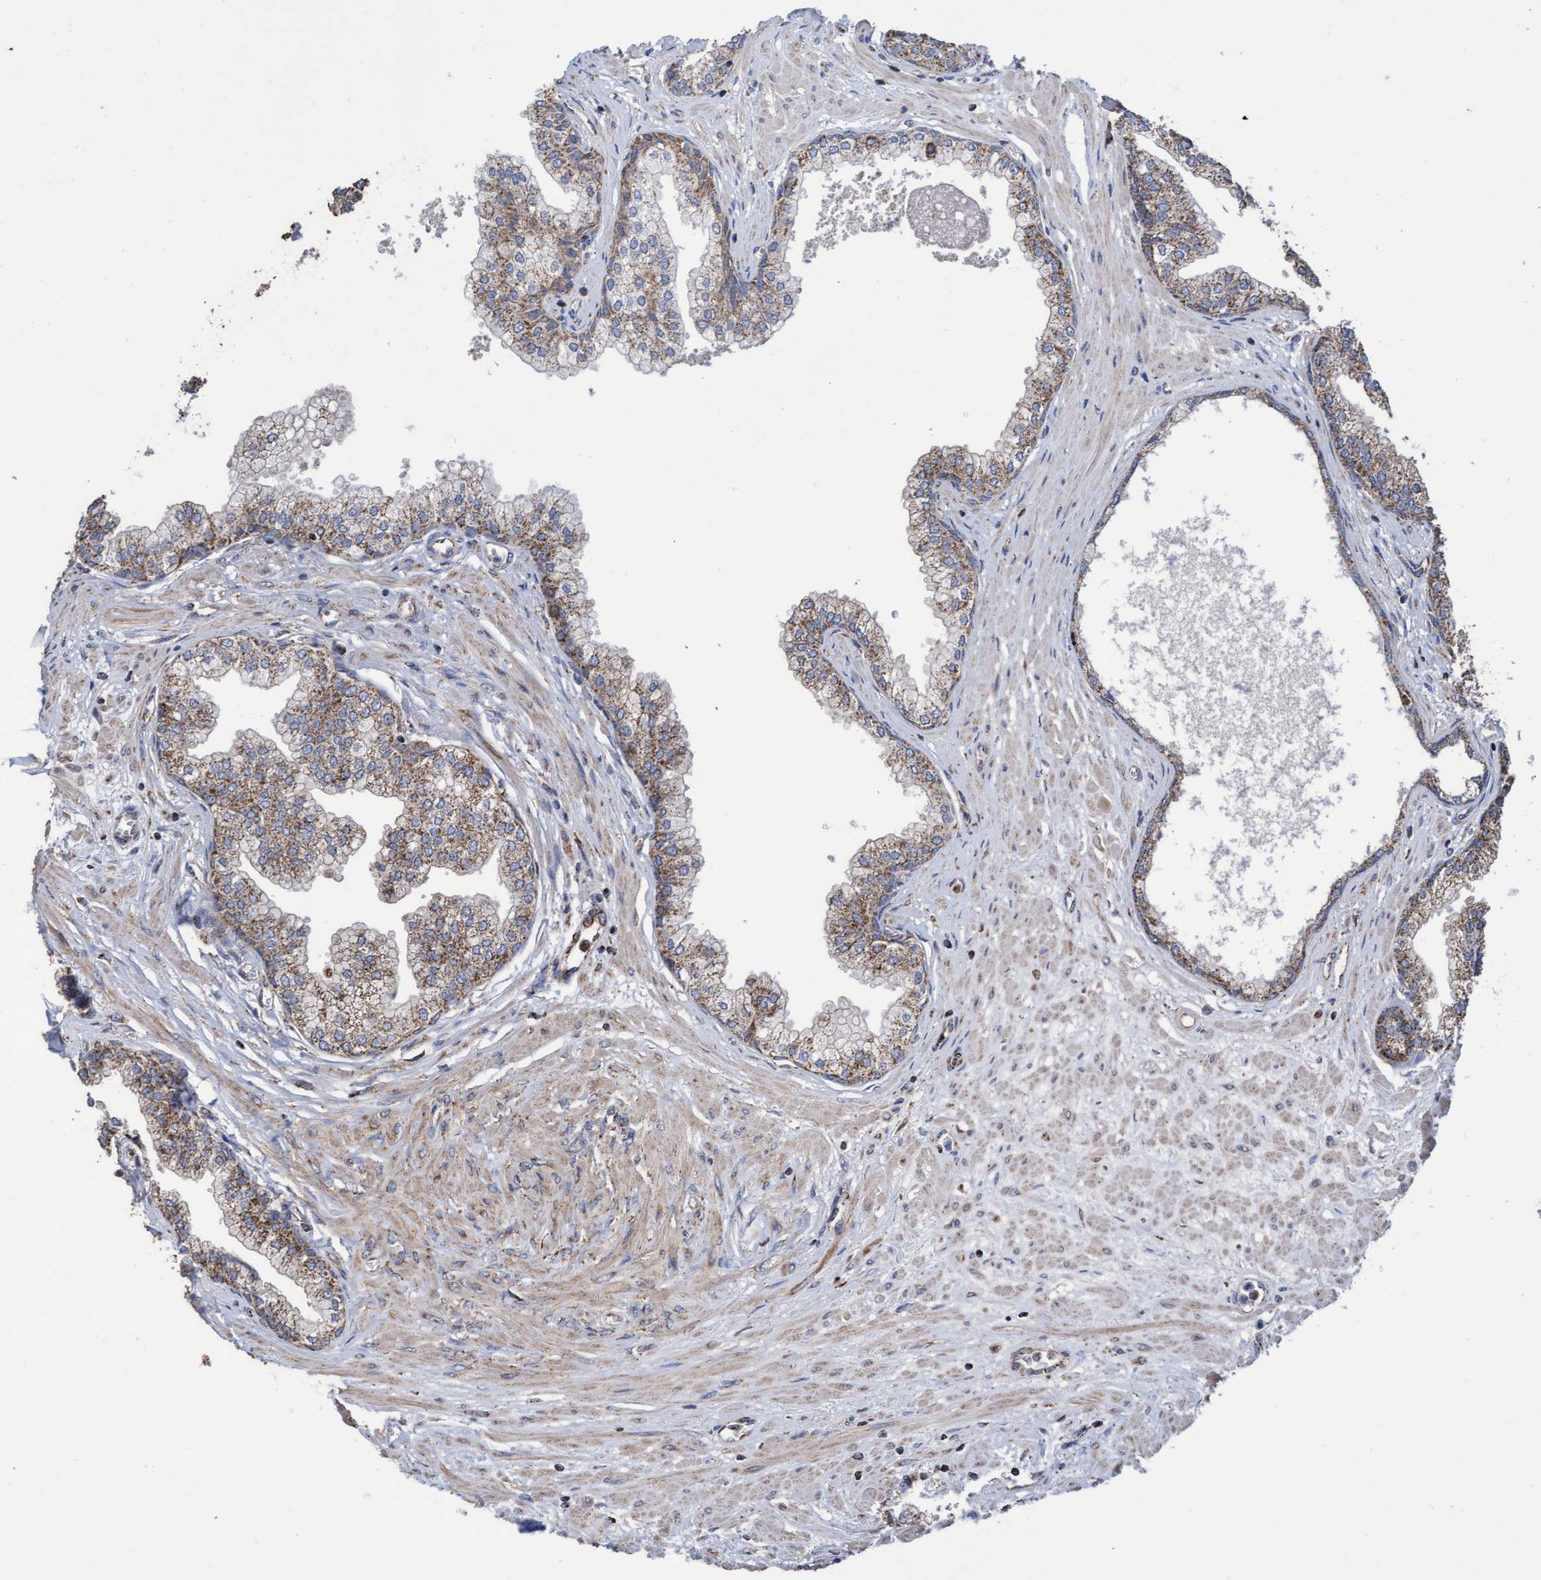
{"staining": {"intensity": "strong", "quantity": ">75%", "location": "cytoplasmic/membranous"}, "tissue": "prostate", "cell_type": "Glandular cells", "image_type": "normal", "snomed": [{"axis": "morphology", "description": "Normal tissue, NOS"}, {"axis": "morphology", "description": "Urothelial carcinoma, Low grade"}, {"axis": "topography", "description": "Urinary bladder"}, {"axis": "topography", "description": "Prostate"}], "caption": "Prostate stained with DAB immunohistochemistry (IHC) displays high levels of strong cytoplasmic/membranous positivity in approximately >75% of glandular cells. The staining was performed using DAB (3,3'-diaminobenzidine), with brown indicating positive protein expression. Nuclei are stained blue with hematoxylin.", "gene": "COBL", "patient": {"sex": "male", "age": 60}}